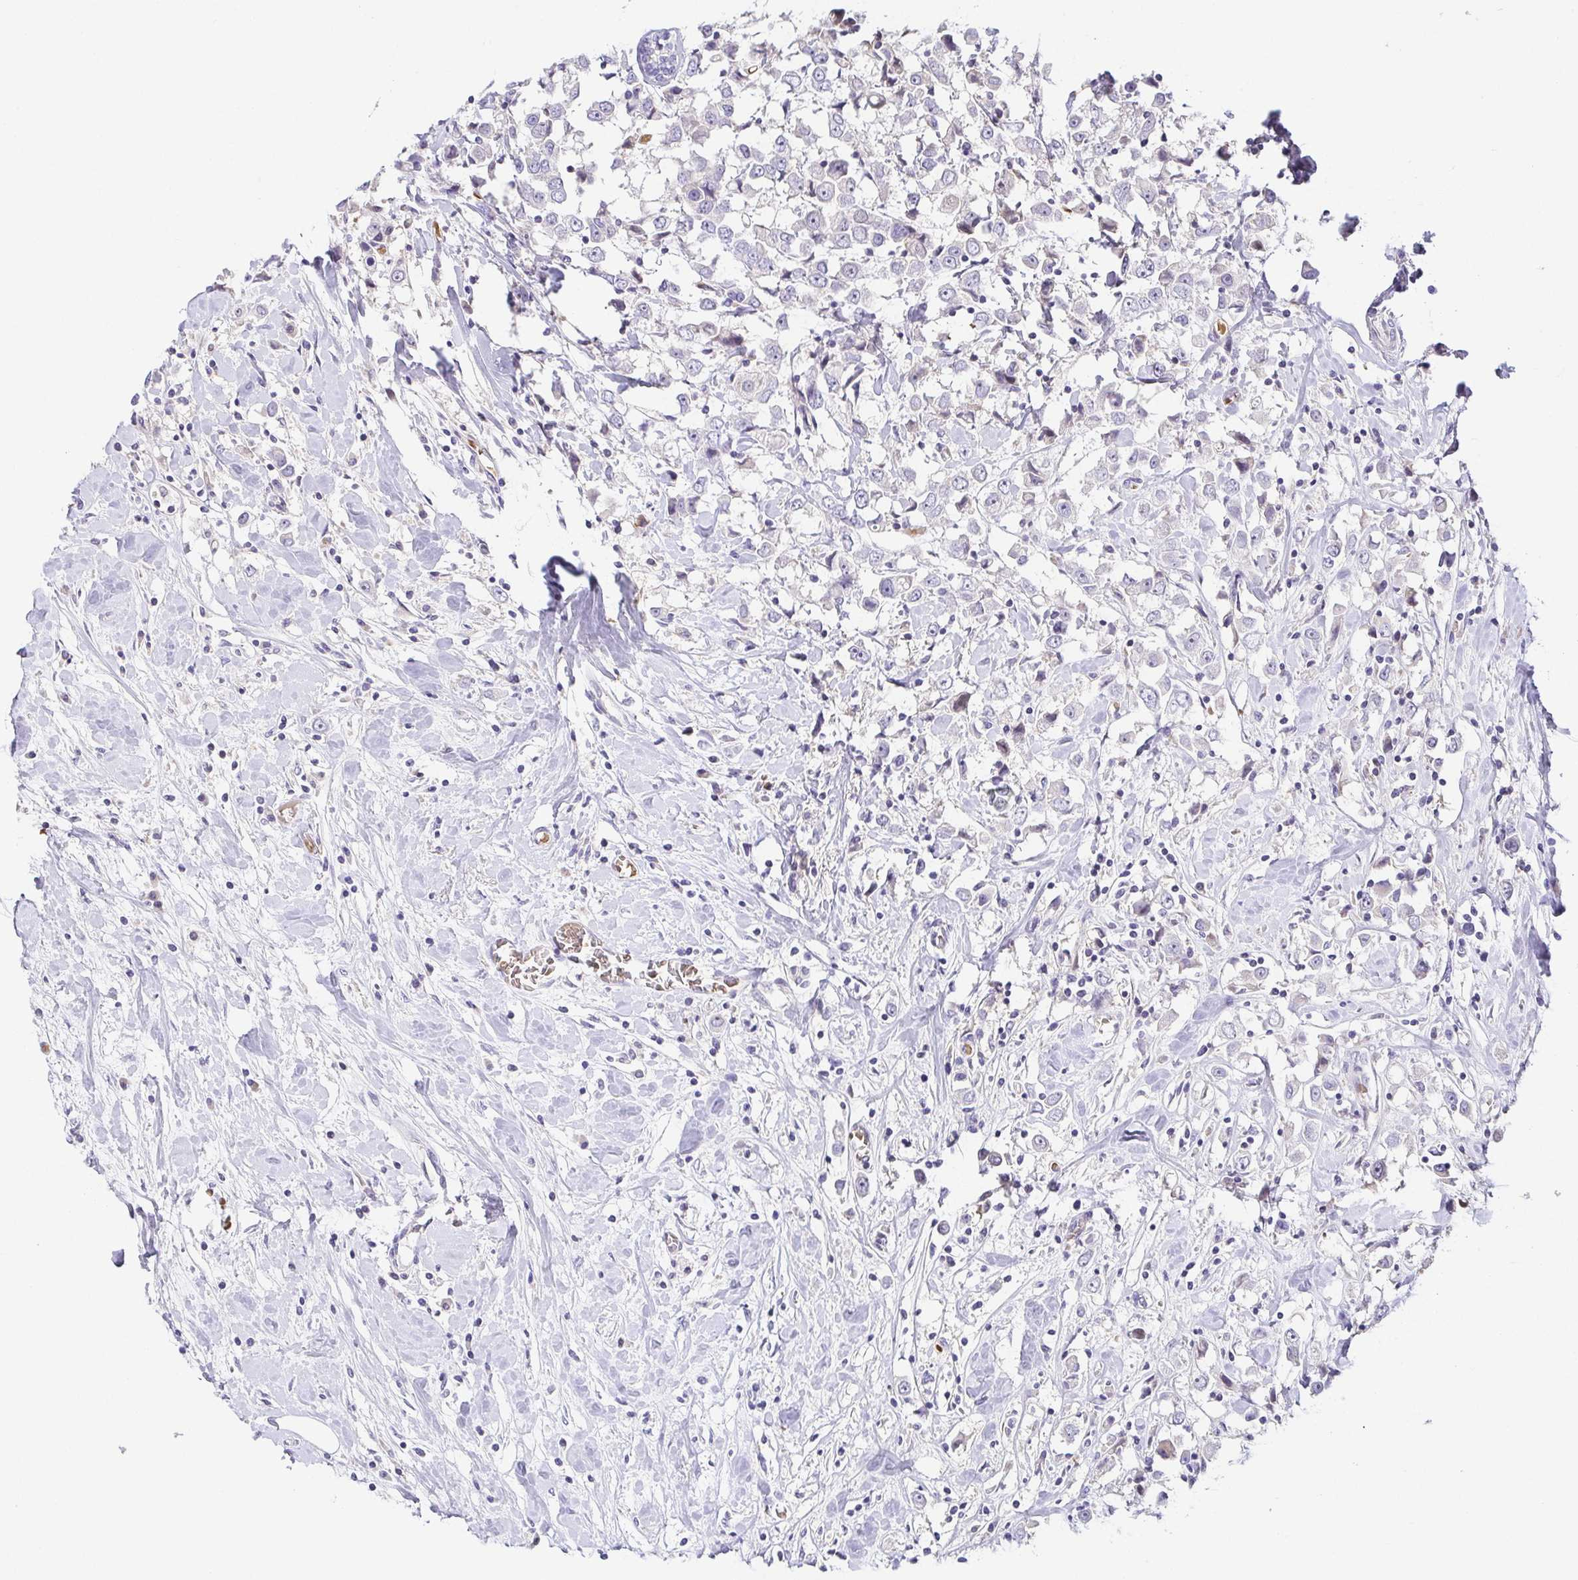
{"staining": {"intensity": "negative", "quantity": "none", "location": "none"}, "tissue": "breast cancer", "cell_type": "Tumor cells", "image_type": "cancer", "snomed": [{"axis": "morphology", "description": "Duct carcinoma"}, {"axis": "topography", "description": "Breast"}], "caption": "This is a image of immunohistochemistry (IHC) staining of breast invasive ductal carcinoma, which shows no staining in tumor cells.", "gene": "FAM162B", "patient": {"sex": "female", "age": 61}}